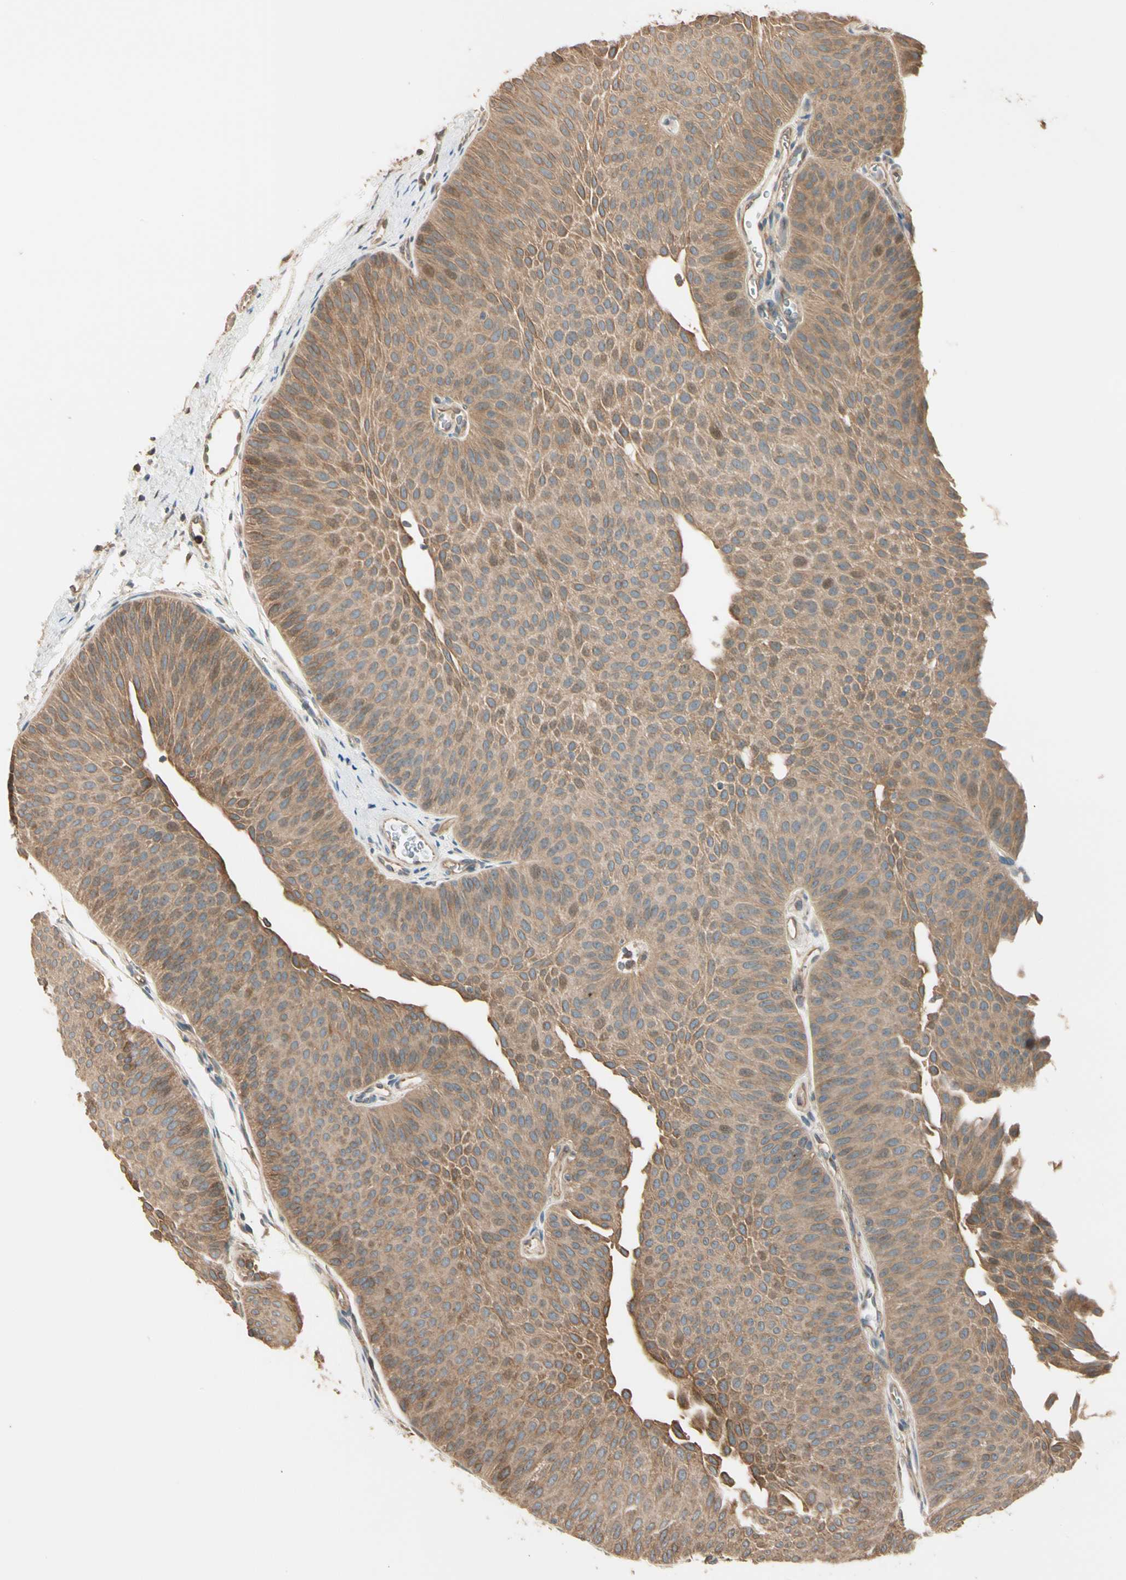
{"staining": {"intensity": "moderate", "quantity": ">75%", "location": "cytoplasmic/membranous"}, "tissue": "urothelial cancer", "cell_type": "Tumor cells", "image_type": "cancer", "snomed": [{"axis": "morphology", "description": "Urothelial carcinoma, Low grade"}, {"axis": "topography", "description": "Urinary bladder"}], "caption": "Immunohistochemistry (IHC) staining of low-grade urothelial carcinoma, which reveals medium levels of moderate cytoplasmic/membranous expression in approximately >75% of tumor cells indicating moderate cytoplasmic/membranous protein positivity. The staining was performed using DAB (3,3'-diaminobenzidine) (brown) for protein detection and nuclei were counterstained in hematoxylin (blue).", "gene": "TNFRSF21", "patient": {"sex": "female", "age": 60}}